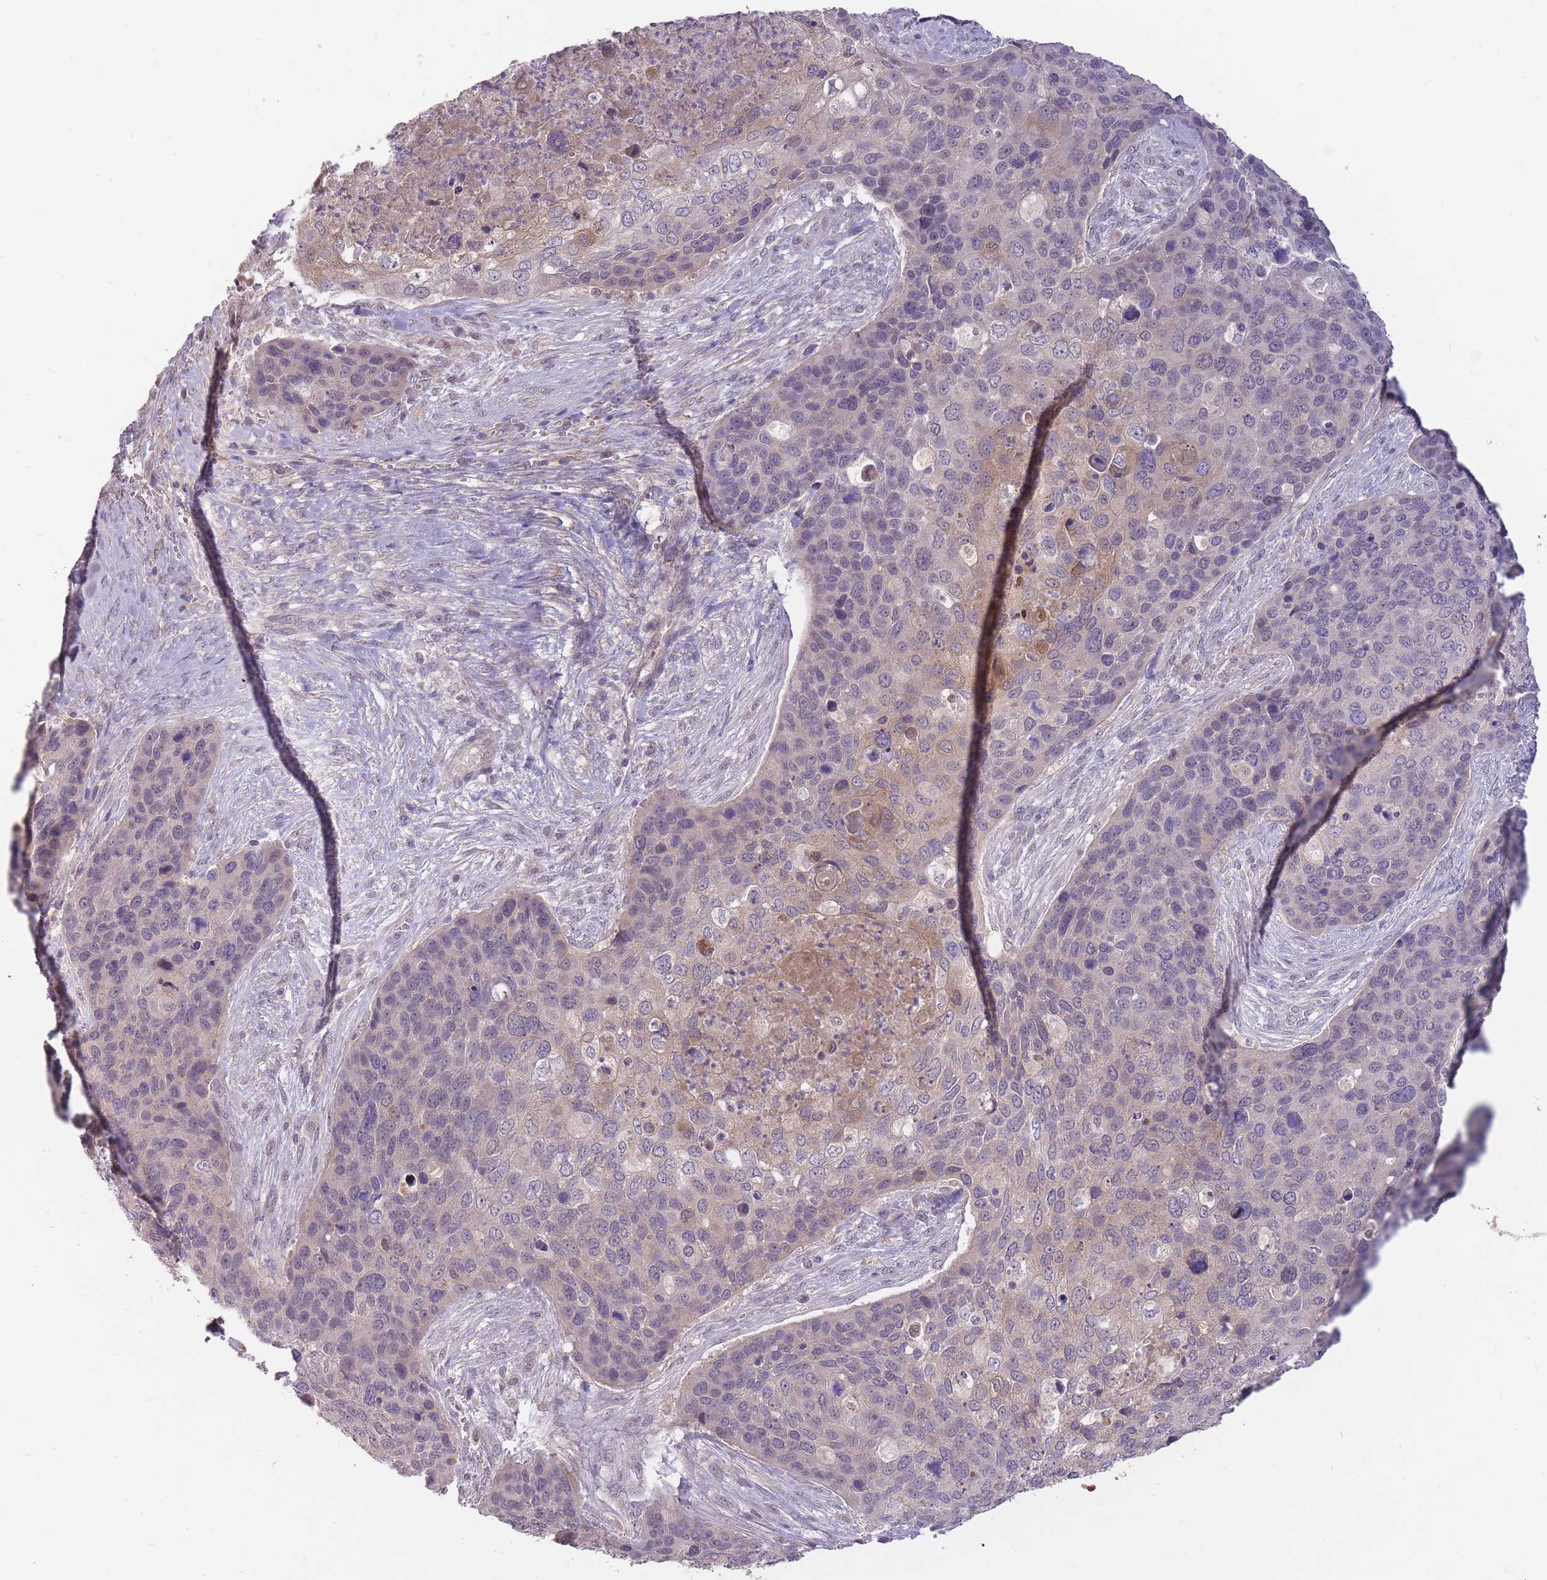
{"staining": {"intensity": "weak", "quantity": "<25%", "location": "cytoplasmic/membranous"}, "tissue": "skin cancer", "cell_type": "Tumor cells", "image_type": "cancer", "snomed": [{"axis": "morphology", "description": "Basal cell carcinoma"}, {"axis": "topography", "description": "Skin"}], "caption": "Protein analysis of skin cancer (basal cell carcinoma) demonstrates no significant expression in tumor cells.", "gene": "LRATD2", "patient": {"sex": "female", "age": 74}}